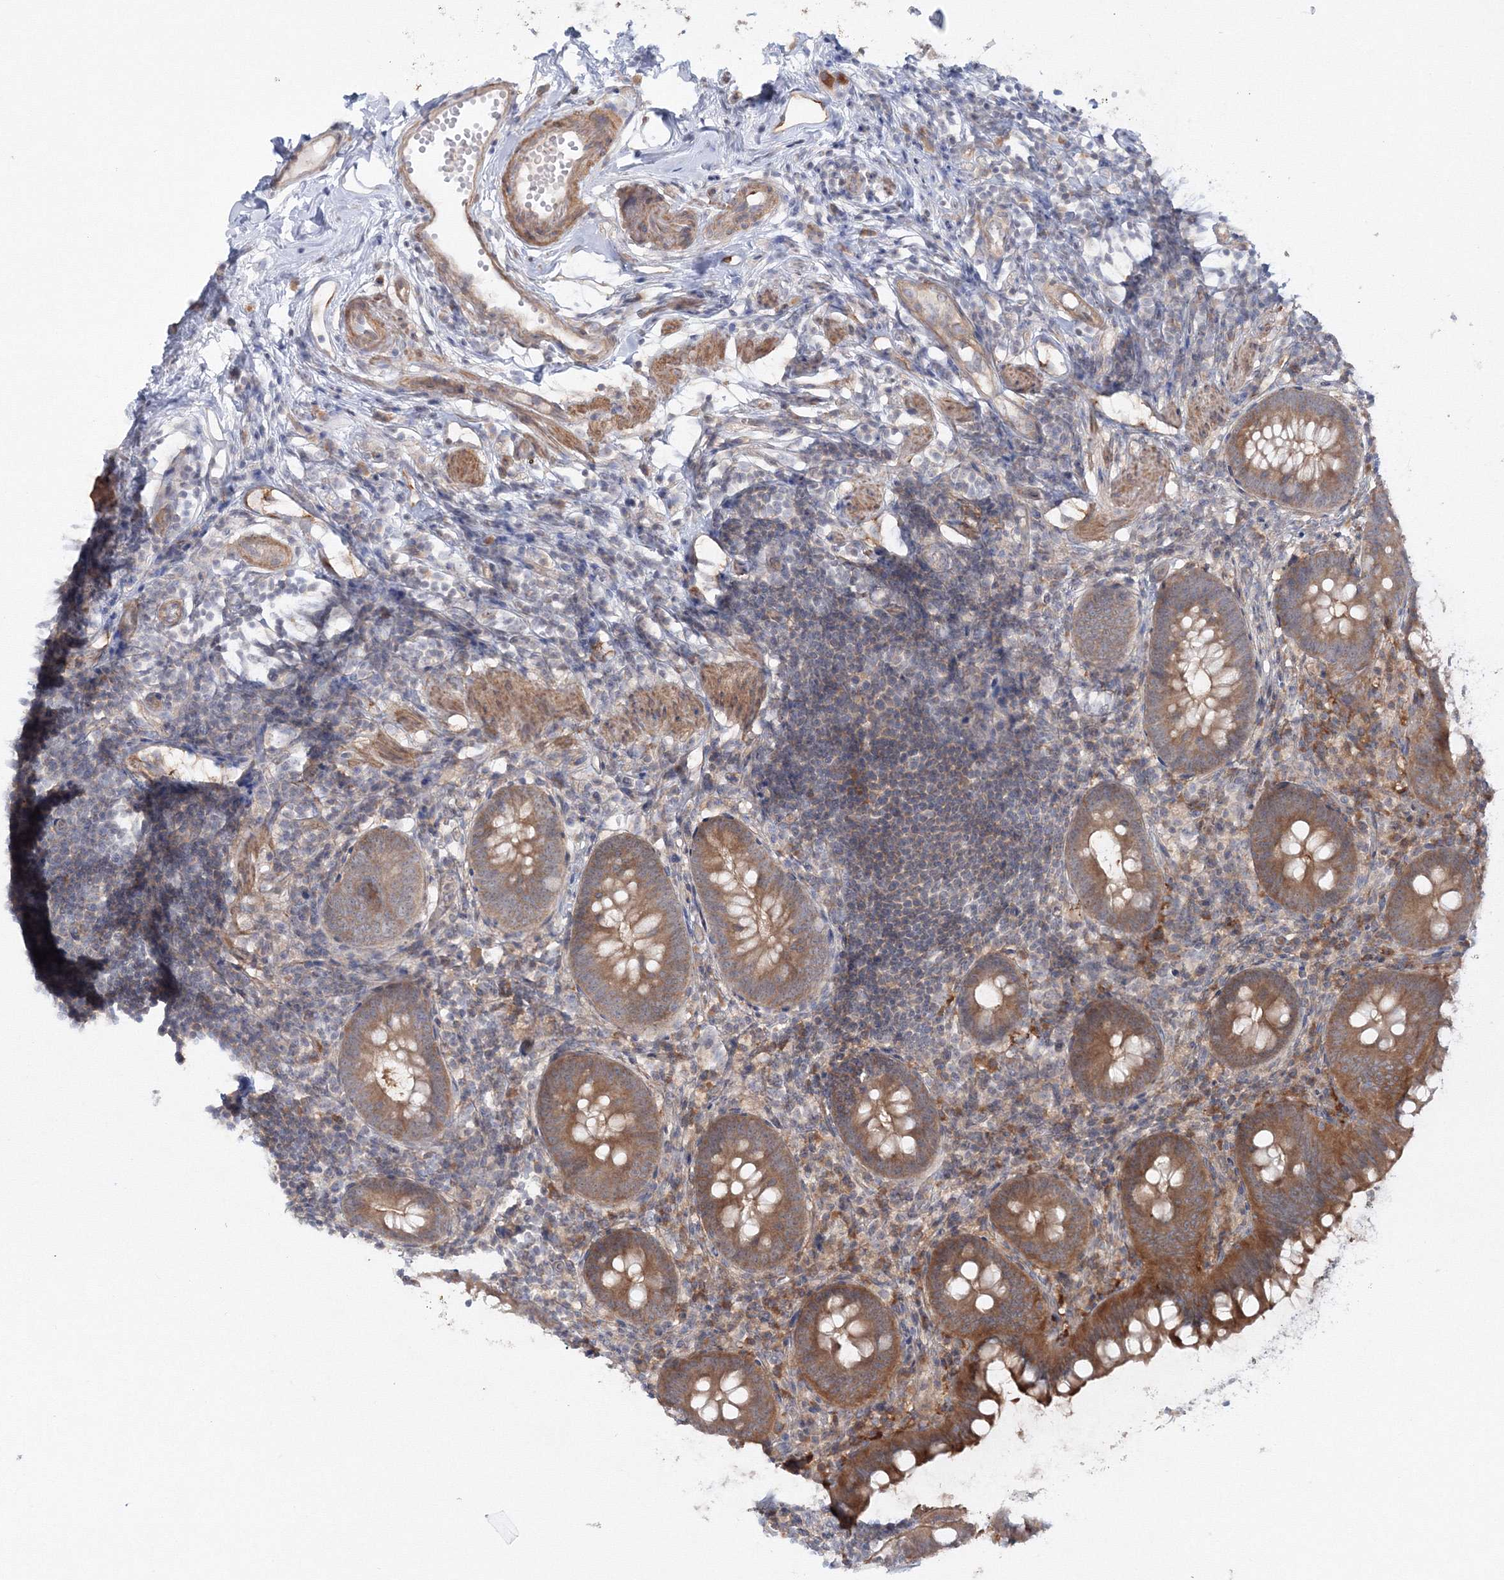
{"staining": {"intensity": "moderate", "quantity": ">75%", "location": "cytoplasmic/membranous"}, "tissue": "appendix", "cell_type": "Glandular cells", "image_type": "normal", "snomed": [{"axis": "morphology", "description": "Normal tissue, NOS"}, {"axis": "topography", "description": "Appendix"}], "caption": "Approximately >75% of glandular cells in benign appendix demonstrate moderate cytoplasmic/membranous protein staining as visualized by brown immunohistochemical staining.", "gene": "IPMK", "patient": {"sex": "female", "age": 62}}